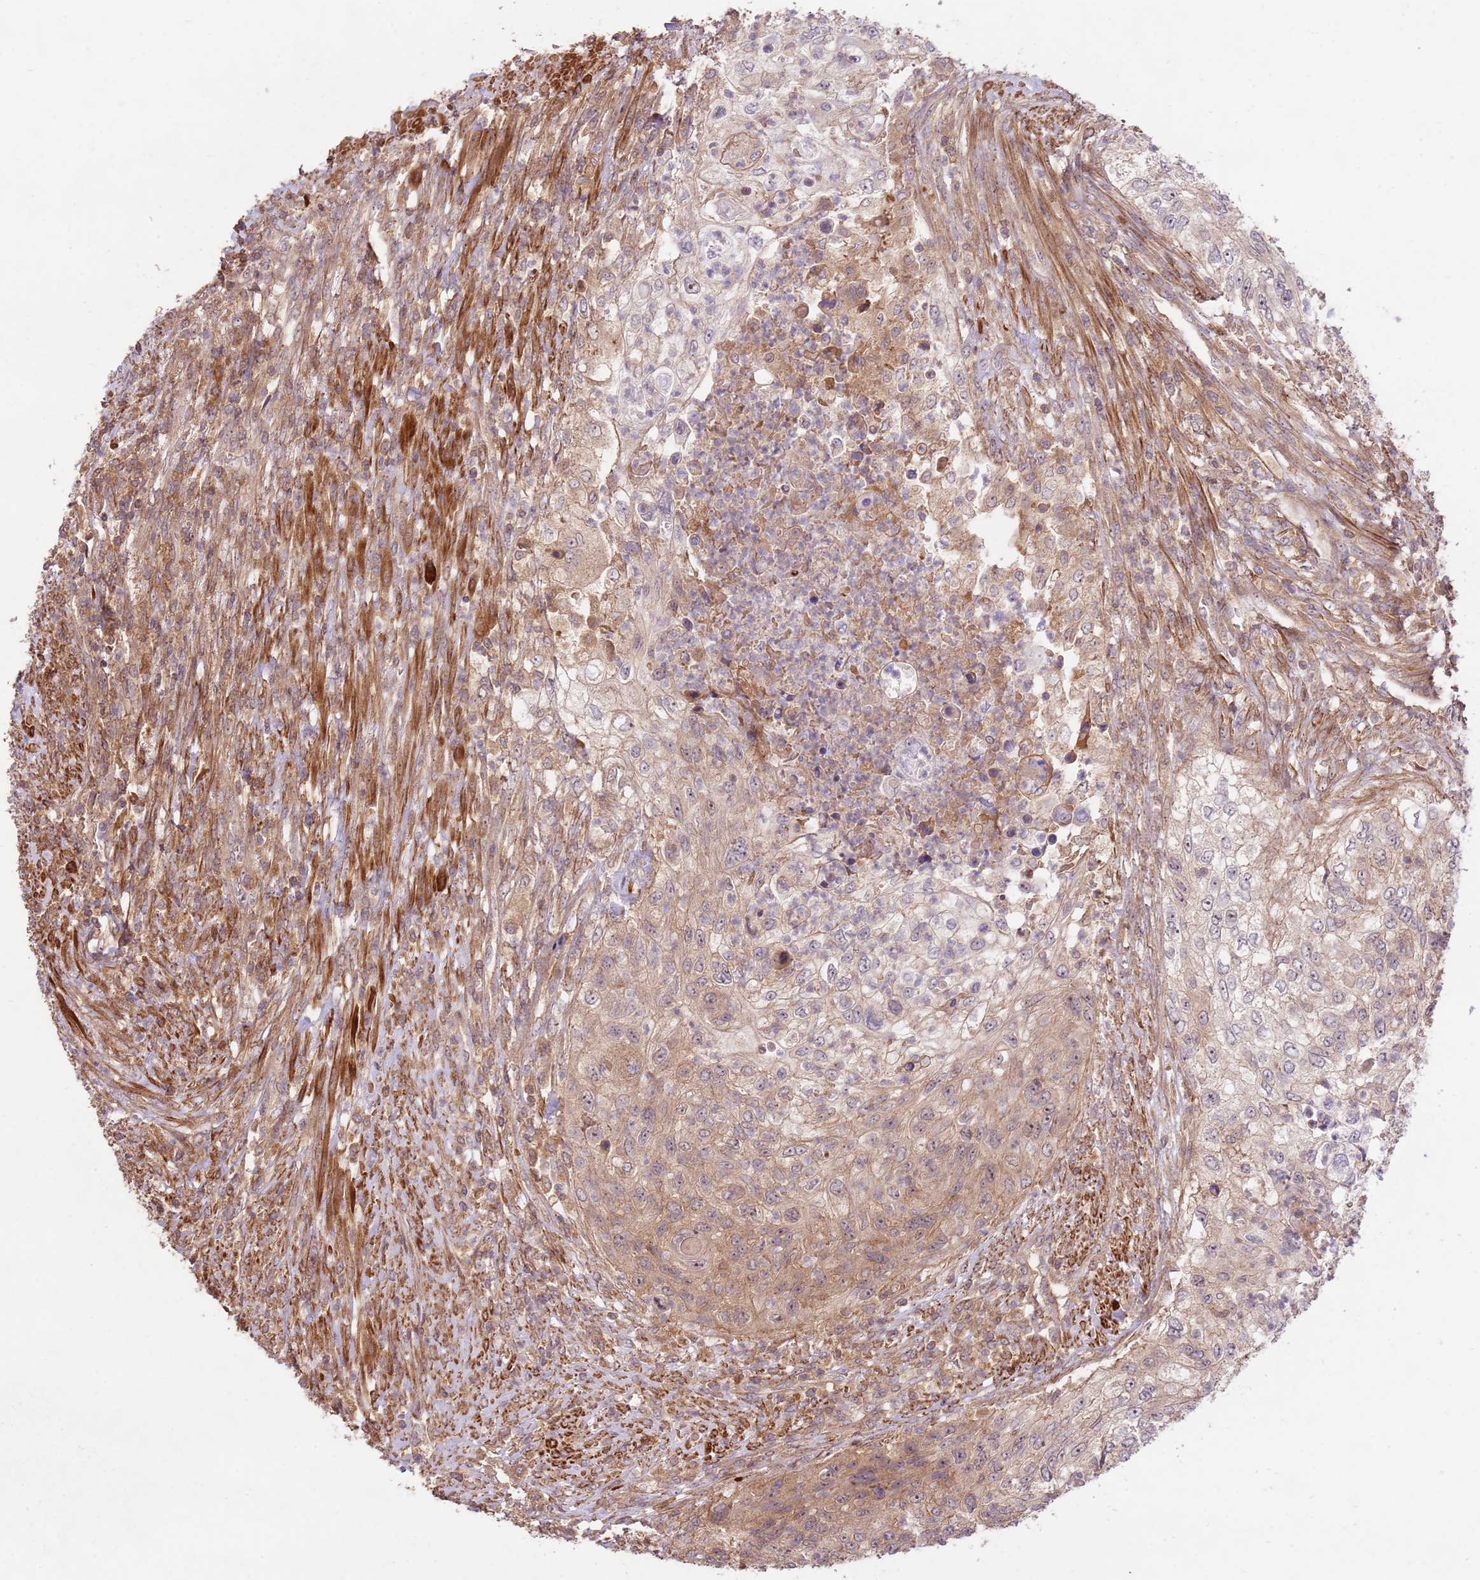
{"staining": {"intensity": "weak", "quantity": "25%-75%", "location": "cytoplasmic/membranous"}, "tissue": "urothelial cancer", "cell_type": "Tumor cells", "image_type": "cancer", "snomed": [{"axis": "morphology", "description": "Urothelial carcinoma, High grade"}, {"axis": "topography", "description": "Urinary bladder"}], "caption": "High-power microscopy captured an IHC micrograph of urothelial cancer, revealing weak cytoplasmic/membranous staining in approximately 25%-75% of tumor cells. The staining was performed using DAB to visualize the protein expression in brown, while the nuclei were stained in blue with hematoxylin (Magnification: 20x).", "gene": "GAREM1", "patient": {"sex": "female", "age": 60}}